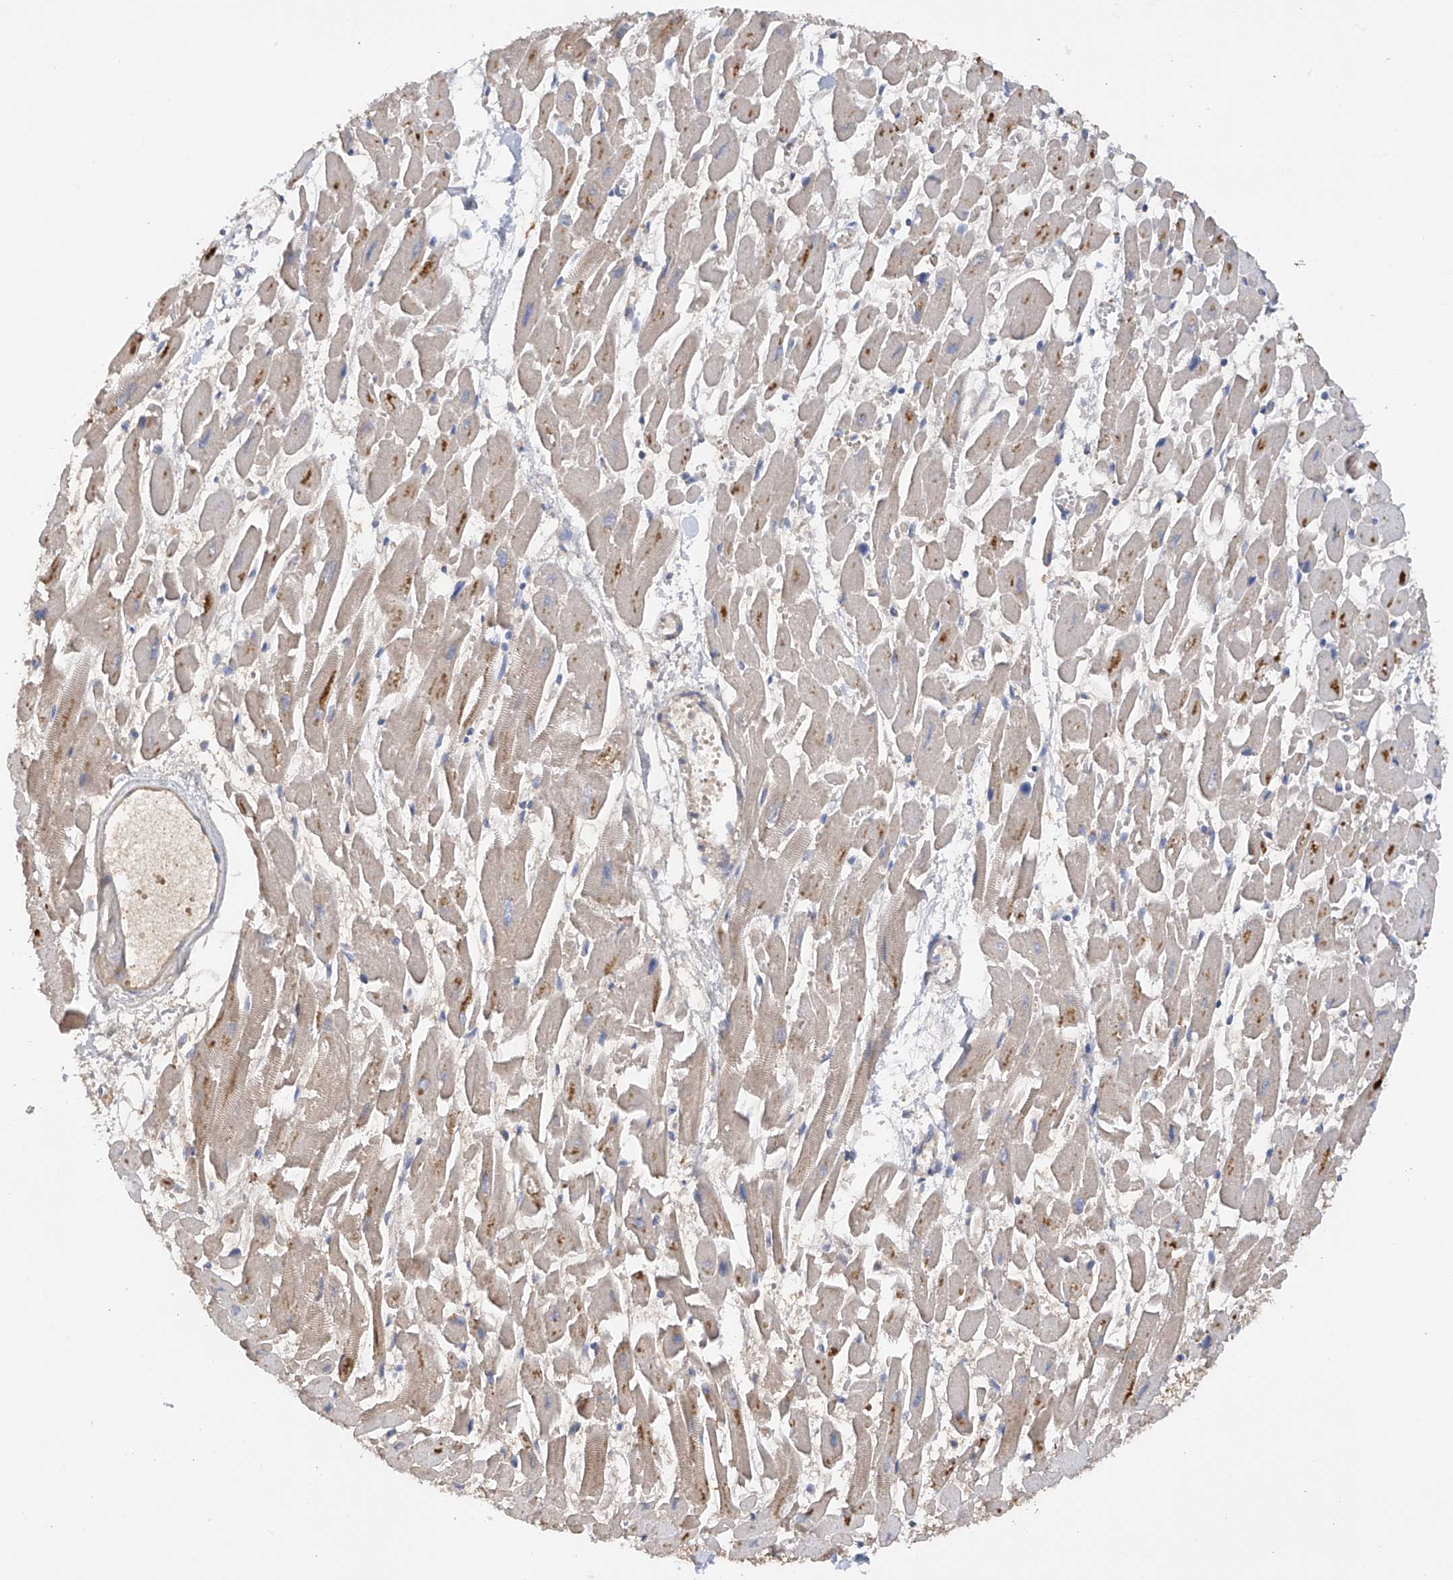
{"staining": {"intensity": "weak", "quantity": "25%-75%", "location": "cytoplasmic/membranous"}, "tissue": "heart muscle", "cell_type": "Cardiomyocytes", "image_type": "normal", "snomed": [{"axis": "morphology", "description": "Normal tissue, NOS"}, {"axis": "topography", "description": "Heart"}], "caption": "Immunohistochemistry (IHC) of benign human heart muscle exhibits low levels of weak cytoplasmic/membranous expression in approximately 25%-75% of cardiomyocytes.", "gene": "PMM1", "patient": {"sex": "female", "age": 64}}